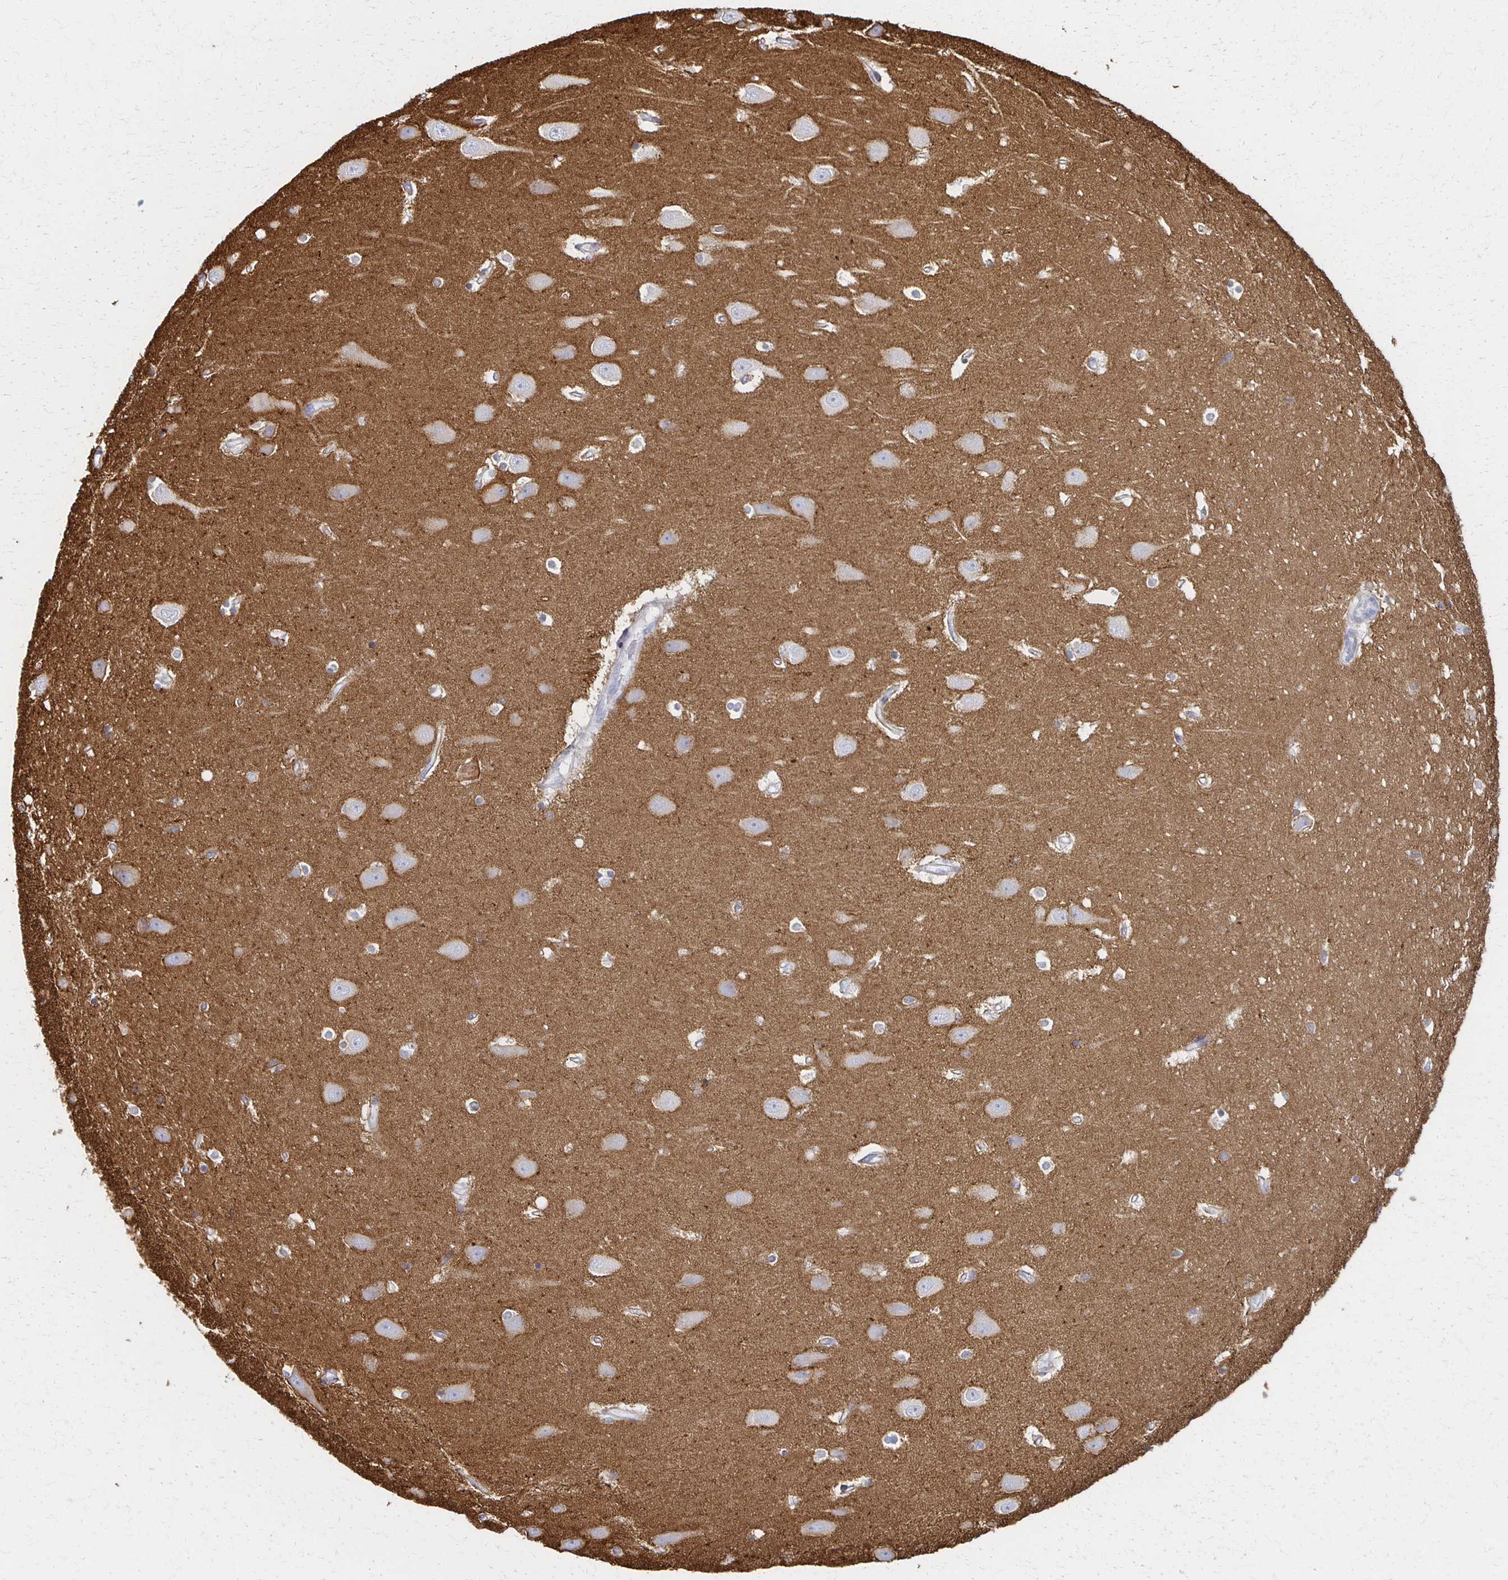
{"staining": {"intensity": "negative", "quantity": "none", "location": "none"}, "tissue": "hippocampus", "cell_type": "Glial cells", "image_type": "normal", "snomed": [{"axis": "morphology", "description": "Normal tissue, NOS"}, {"axis": "topography", "description": "Hippocampus"}], "caption": "Hippocampus was stained to show a protein in brown. There is no significant expression in glial cells. Nuclei are stained in blue.", "gene": "ATP1A3", "patient": {"sex": "male", "age": 63}}